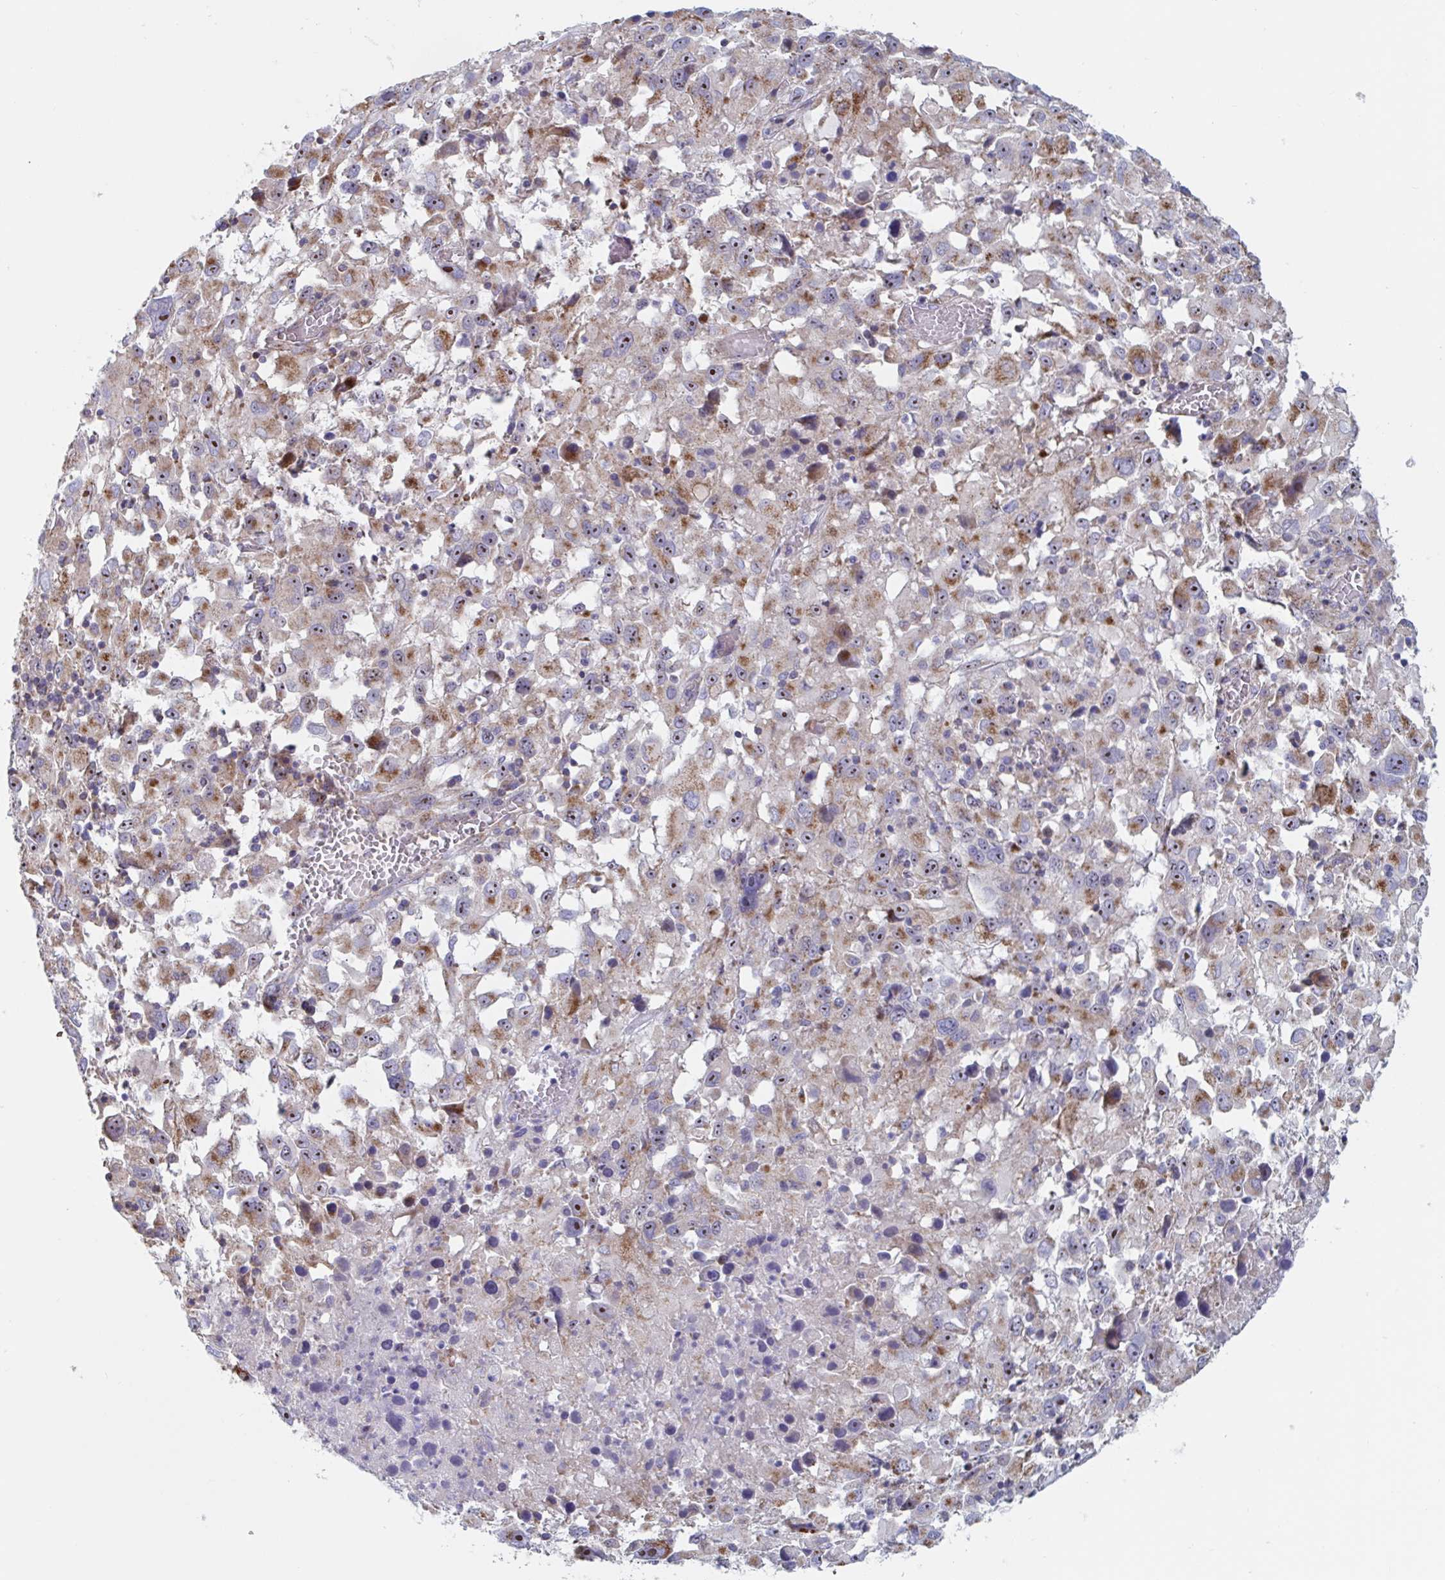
{"staining": {"intensity": "moderate", "quantity": ">75%", "location": "cytoplasmic/membranous,nuclear"}, "tissue": "melanoma", "cell_type": "Tumor cells", "image_type": "cancer", "snomed": [{"axis": "morphology", "description": "Malignant melanoma, Metastatic site"}, {"axis": "topography", "description": "Soft tissue"}], "caption": "Melanoma tissue reveals moderate cytoplasmic/membranous and nuclear staining in approximately >75% of tumor cells Using DAB (3,3'-diaminobenzidine) (brown) and hematoxylin (blue) stains, captured at high magnification using brightfield microscopy.", "gene": "MRPL53", "patient": {"sex": "male", "age": 50}}